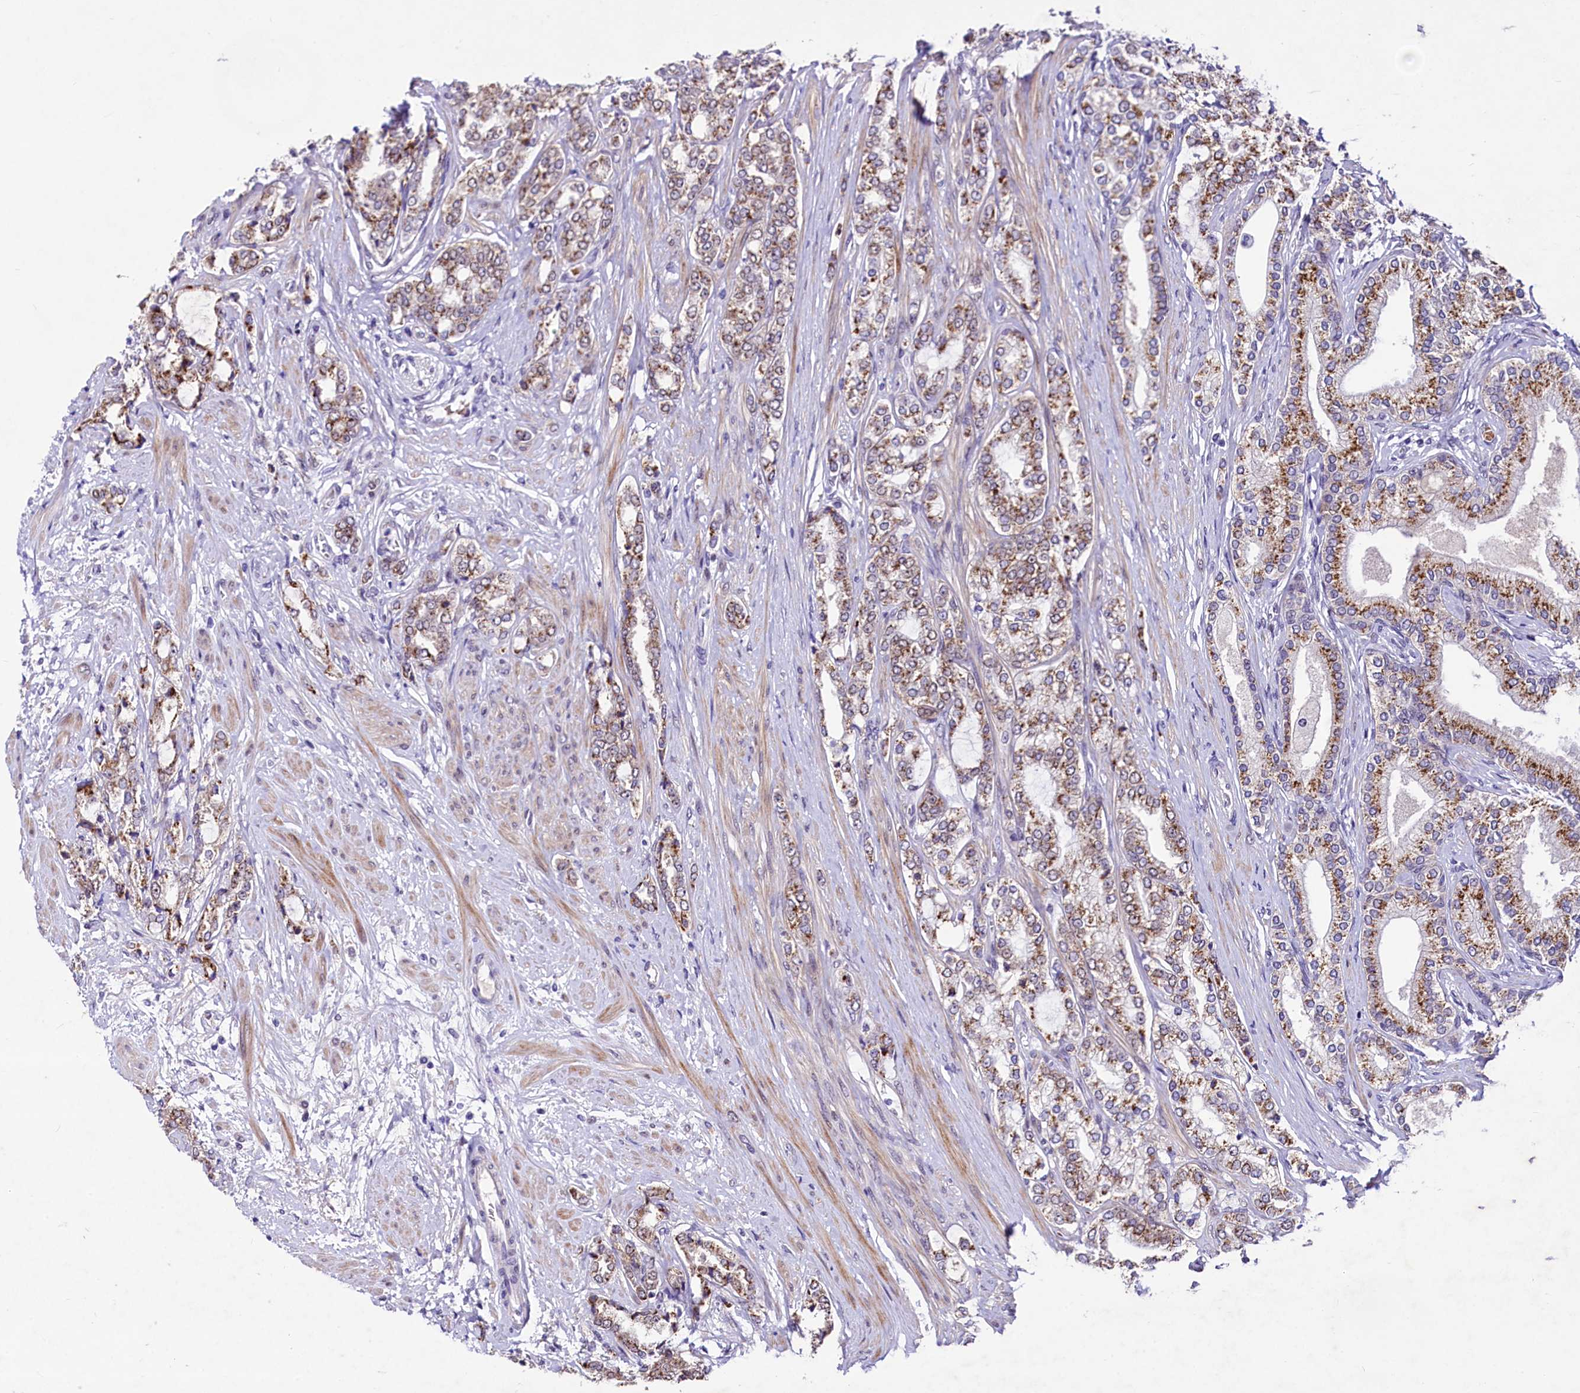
{"staining": {"intensity": "moderate", "quantity": ">75%", "location": "cytoplasmic/membranous"}, "tissue": "prostate cancer", "cell_type": "Tumor cells", "image_type": "cancer", "snomed": [{"axis": "morphology", "description": "Adenocarcinoma, High grade"}, {"axis": "topography", "description": "Prostate"}], "caption": "Moderate cytoplasmic/membranous staining is seen in approximately >75% of tumor cells in prostate high-grade adenocarcinoma.", "gene": "LEUTX", "patient": {"sex": "male", "age": 64}}